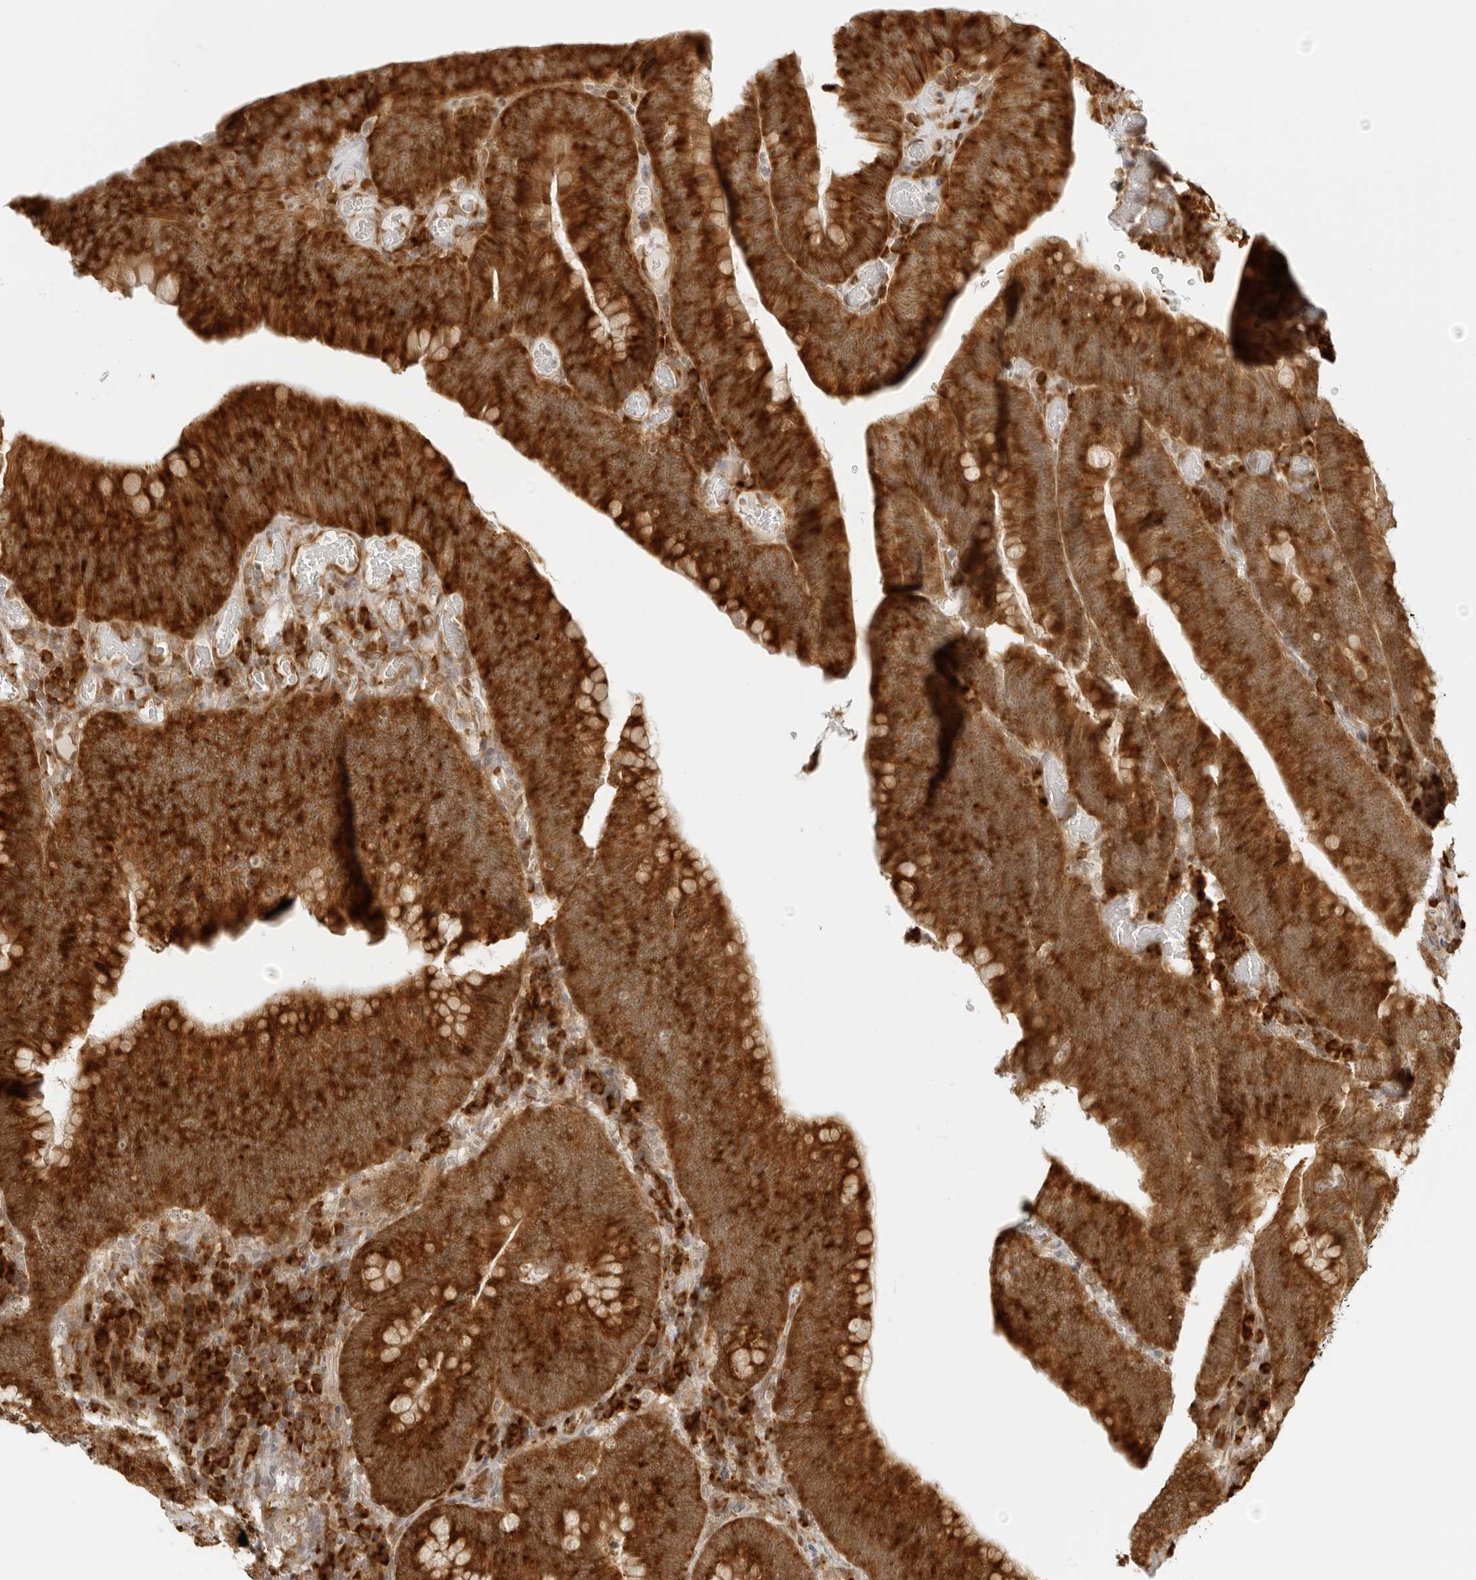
{"staining": {"intensity": "strong", "quantity": ">75%", "location": "cytoplasmic/membranous"}, "tissue": "colorectal cancer", "cell_type": "Tumor cells", "image_type": "cancer", "snomed": [{"axis": "morphology", "description": "Normal tissue, NOS"}, {"axis": "topography", "description": "Colon"}], "caption": "Strong cytoplasmic/membranous staining is present in about >75% of tumor cells in colorectal cancer.", "gene": "EIF4G1", "patient": {"sex": "female", "age": 82}}